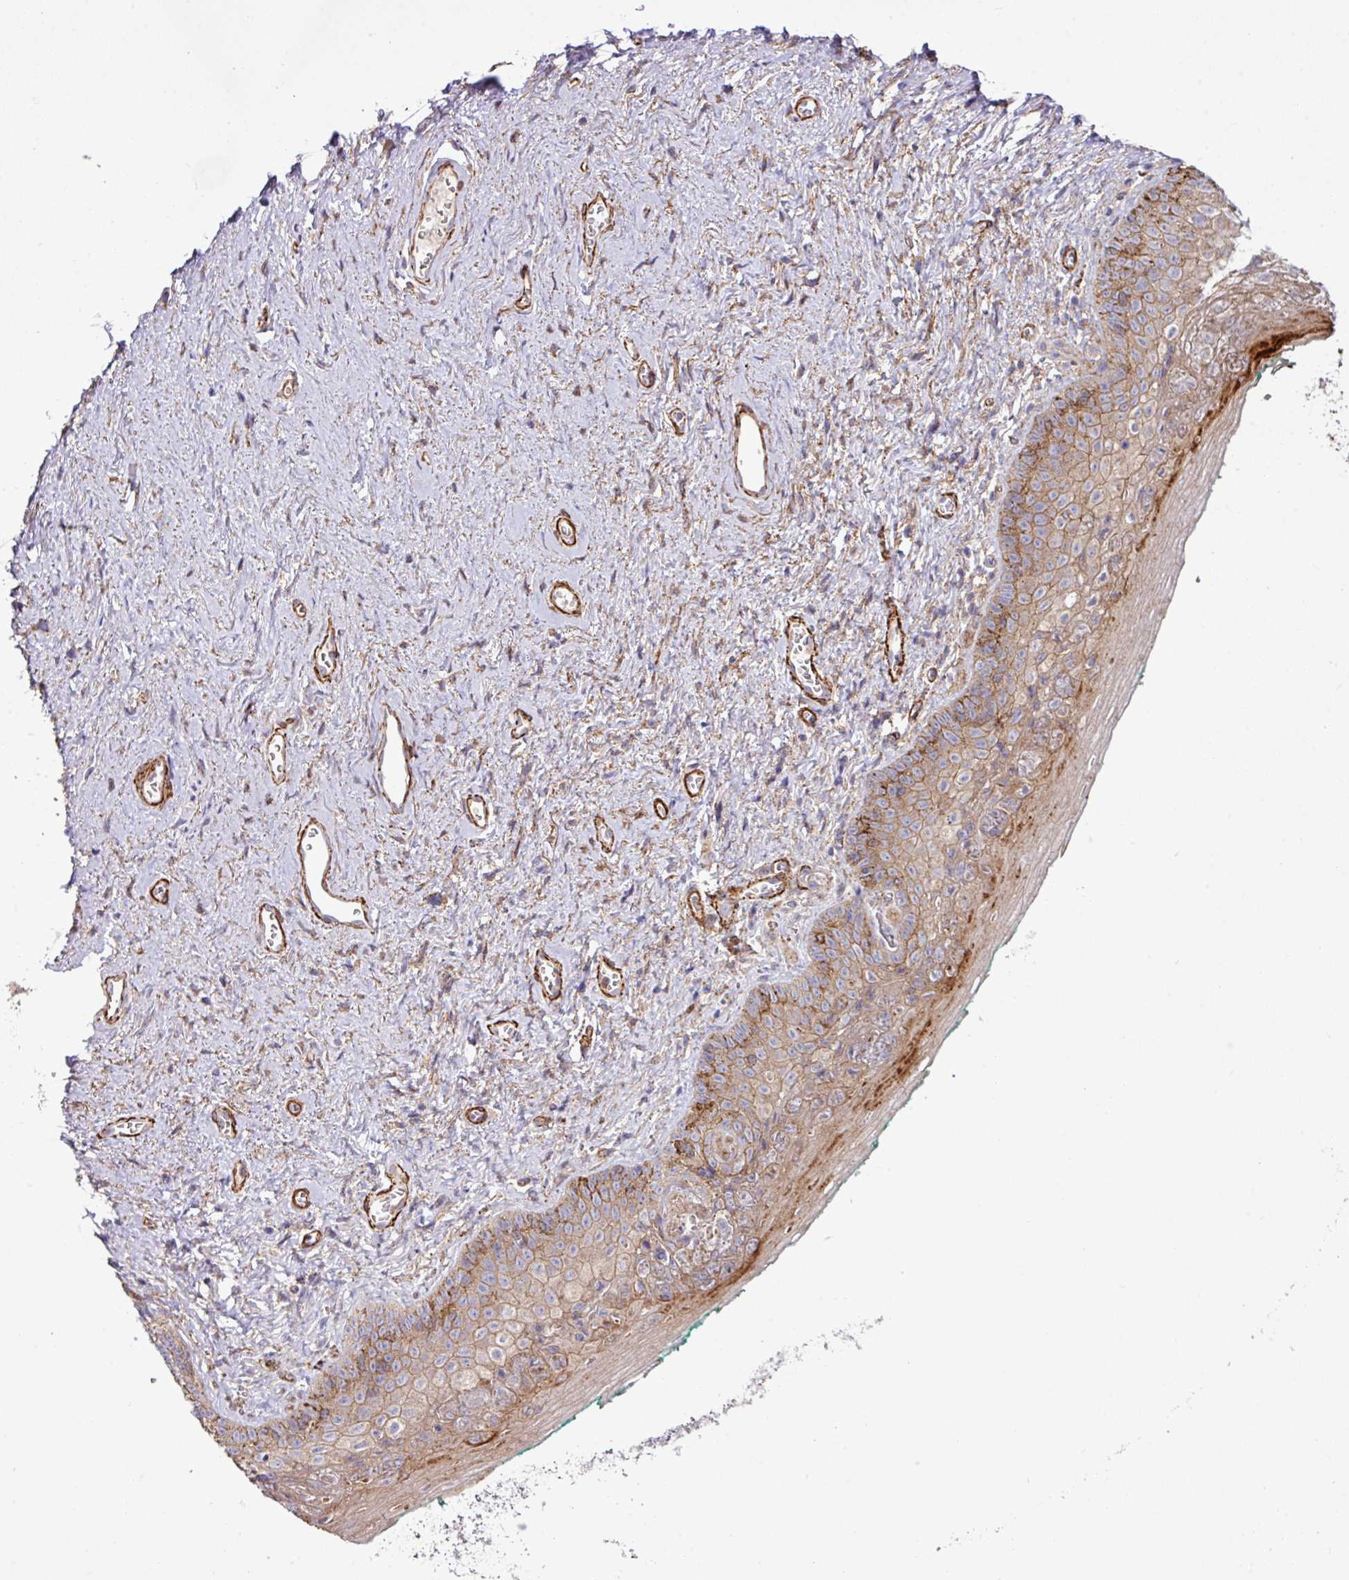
{"staining": {"intensity": "moderate", "quantity": ">75%", "location": "cytoplasmic/membranous"}, "tissue": "vagina", "cell_type": "Squamous epithelial cells", "image_type": "normal", "snomed": [{"axis": "morphology", "description": "Normal tissue, NOS"}, {"axis": "topography", "description": "Vulva"}, {"axis": "topography", "description": "Vagina"}, {"axis": "topography", "description": "Peripheral nerve tissue"}], "caption": "Immunohistochemical staining of unremarkable human vagina shows medium levels of moderate cytoplasmic/membranous expression in about >75% of squamous epithelial cells.", "gene": "FAM47E", "patient": {"sex": "female", "age": 66}}